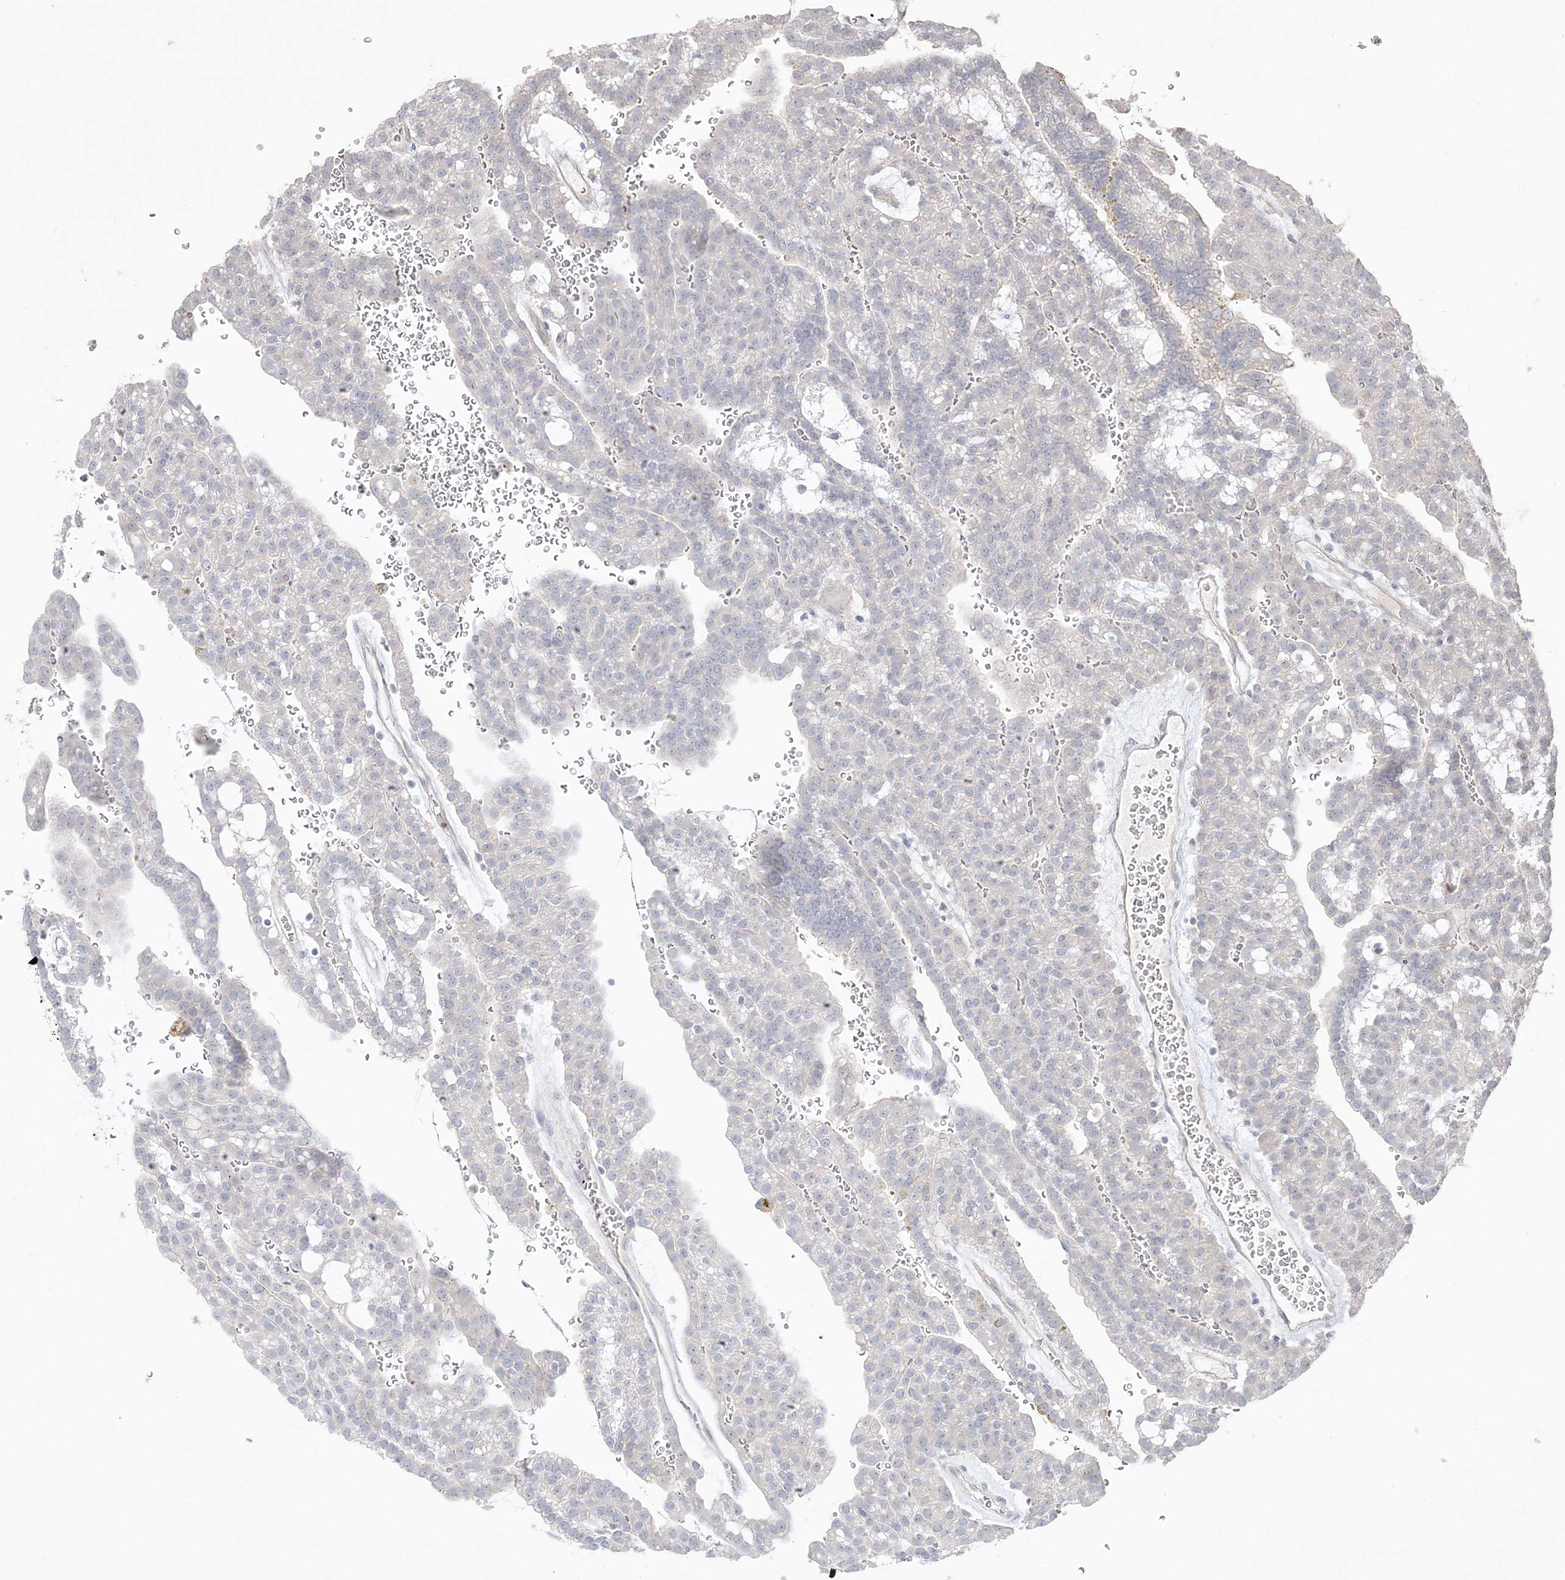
{"staining": {"intensity": "negative", "quantity": "none", "location": "none"}, "tissue": "renal cancer", "cell_type": "Tumor cells", "image_type": "cancer", "snomed": [{"axis": "morphology", "description": "Adenocarcinoma, NOS"}, {"axis": "topography", "description": "Kidney"}], "caption": "DAB immunohistochemical staining of human adenocarcinoma (renal) displays no significant positivity in tumor cells. (DAB immunohistochemistry, high magnification).", "gene": "SH3BP4", "patient": {"sex": "male", "age": 63}}